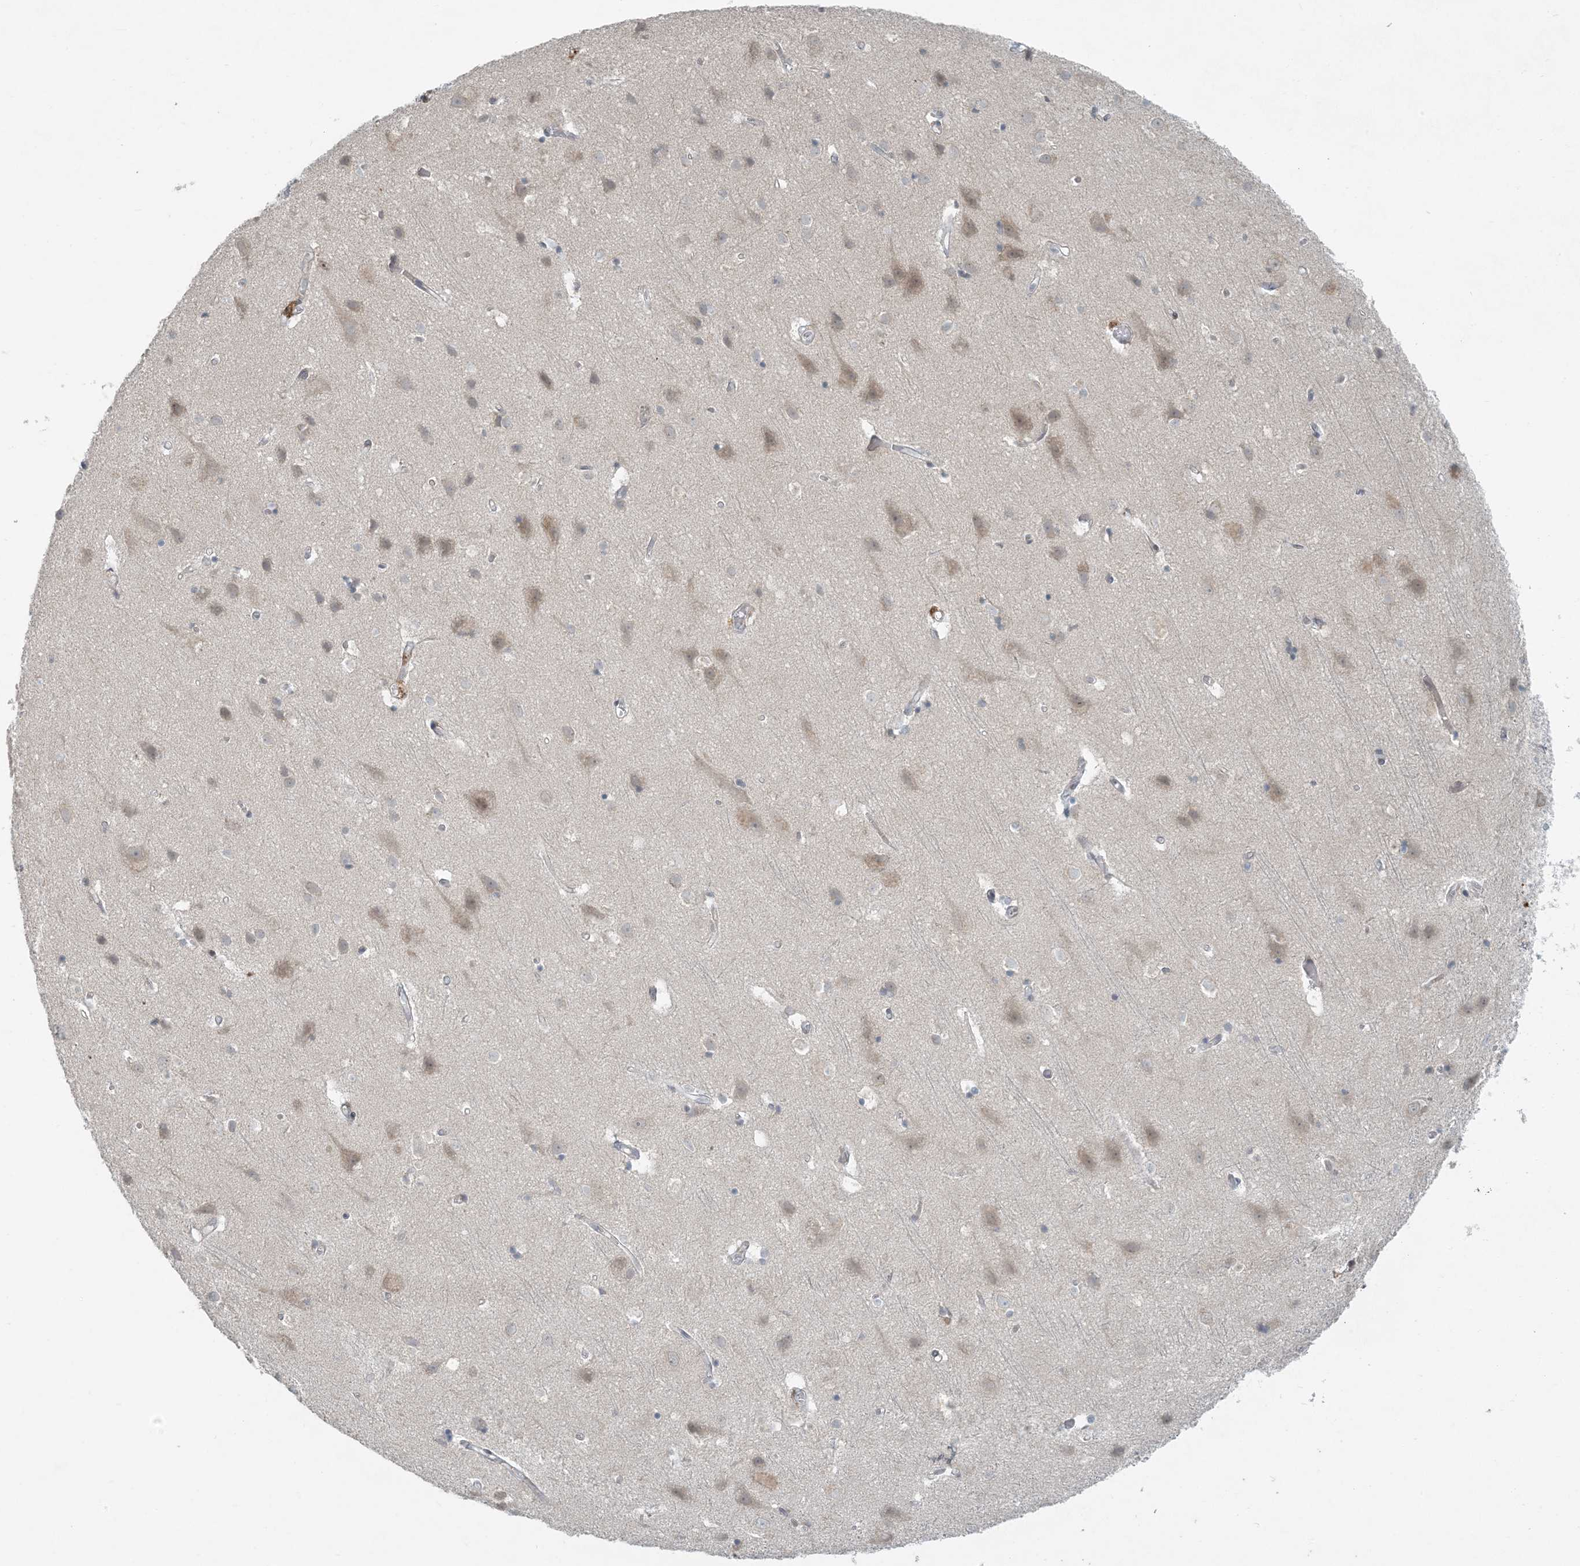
{"staining": {"intensity": "negative", "quantity": "none", "location": "none"}, "tissue": "cerebral cortex", "cell_type": "Endothelial cells", "image_type": "normal", "snomed": [{"axis": "morphology", "description": "Normal tissue, NOS"}, {"axis": "topography", "description": "Cerebral cortex"}], "caption": "Protein analysis of normal cerebral cortex displays no significant positivity in endothelial cells.", "gene": "HACL1", "patient": {"sex": "male", "age": 54}}